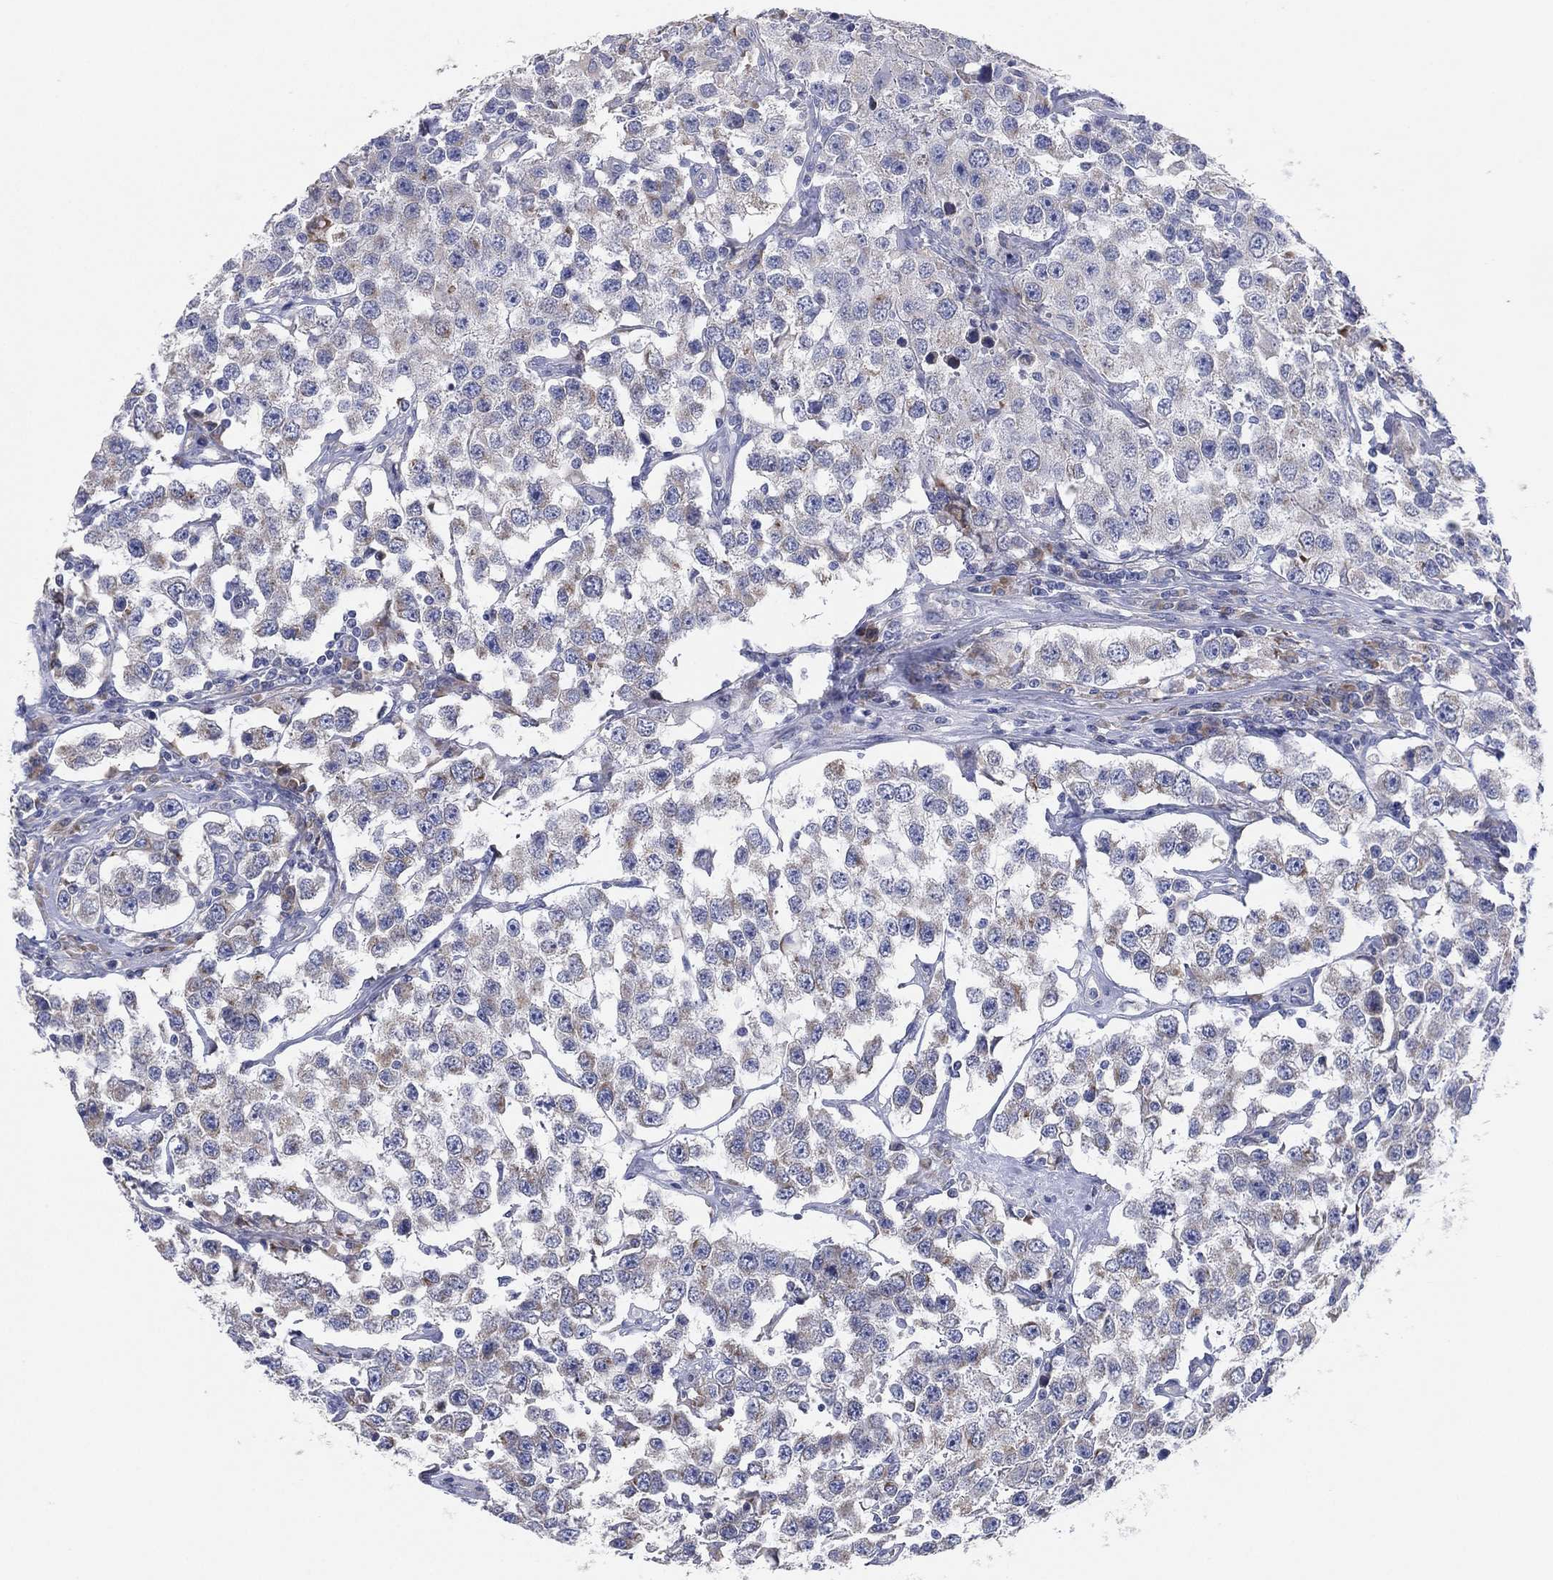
{"staining": {"intensity": "weak", "quantity": "<25%", "location": "cytoplasmic/membranous"}, "tissue": "testis cancer", "cell_type": "Tumor cells", "image_type": "cancer", "snomed": [{"axis": "morphology", "description": "Seminoma, NOS"}, {"axis": "topography", "description": "Testis"}], "caption": "This is an immunohistochemistry micrograph of human testis seminoma. There is no staining in tumor cells.", "gene": "TMEM40", "patient": {"sex": "male", "age": 52}}